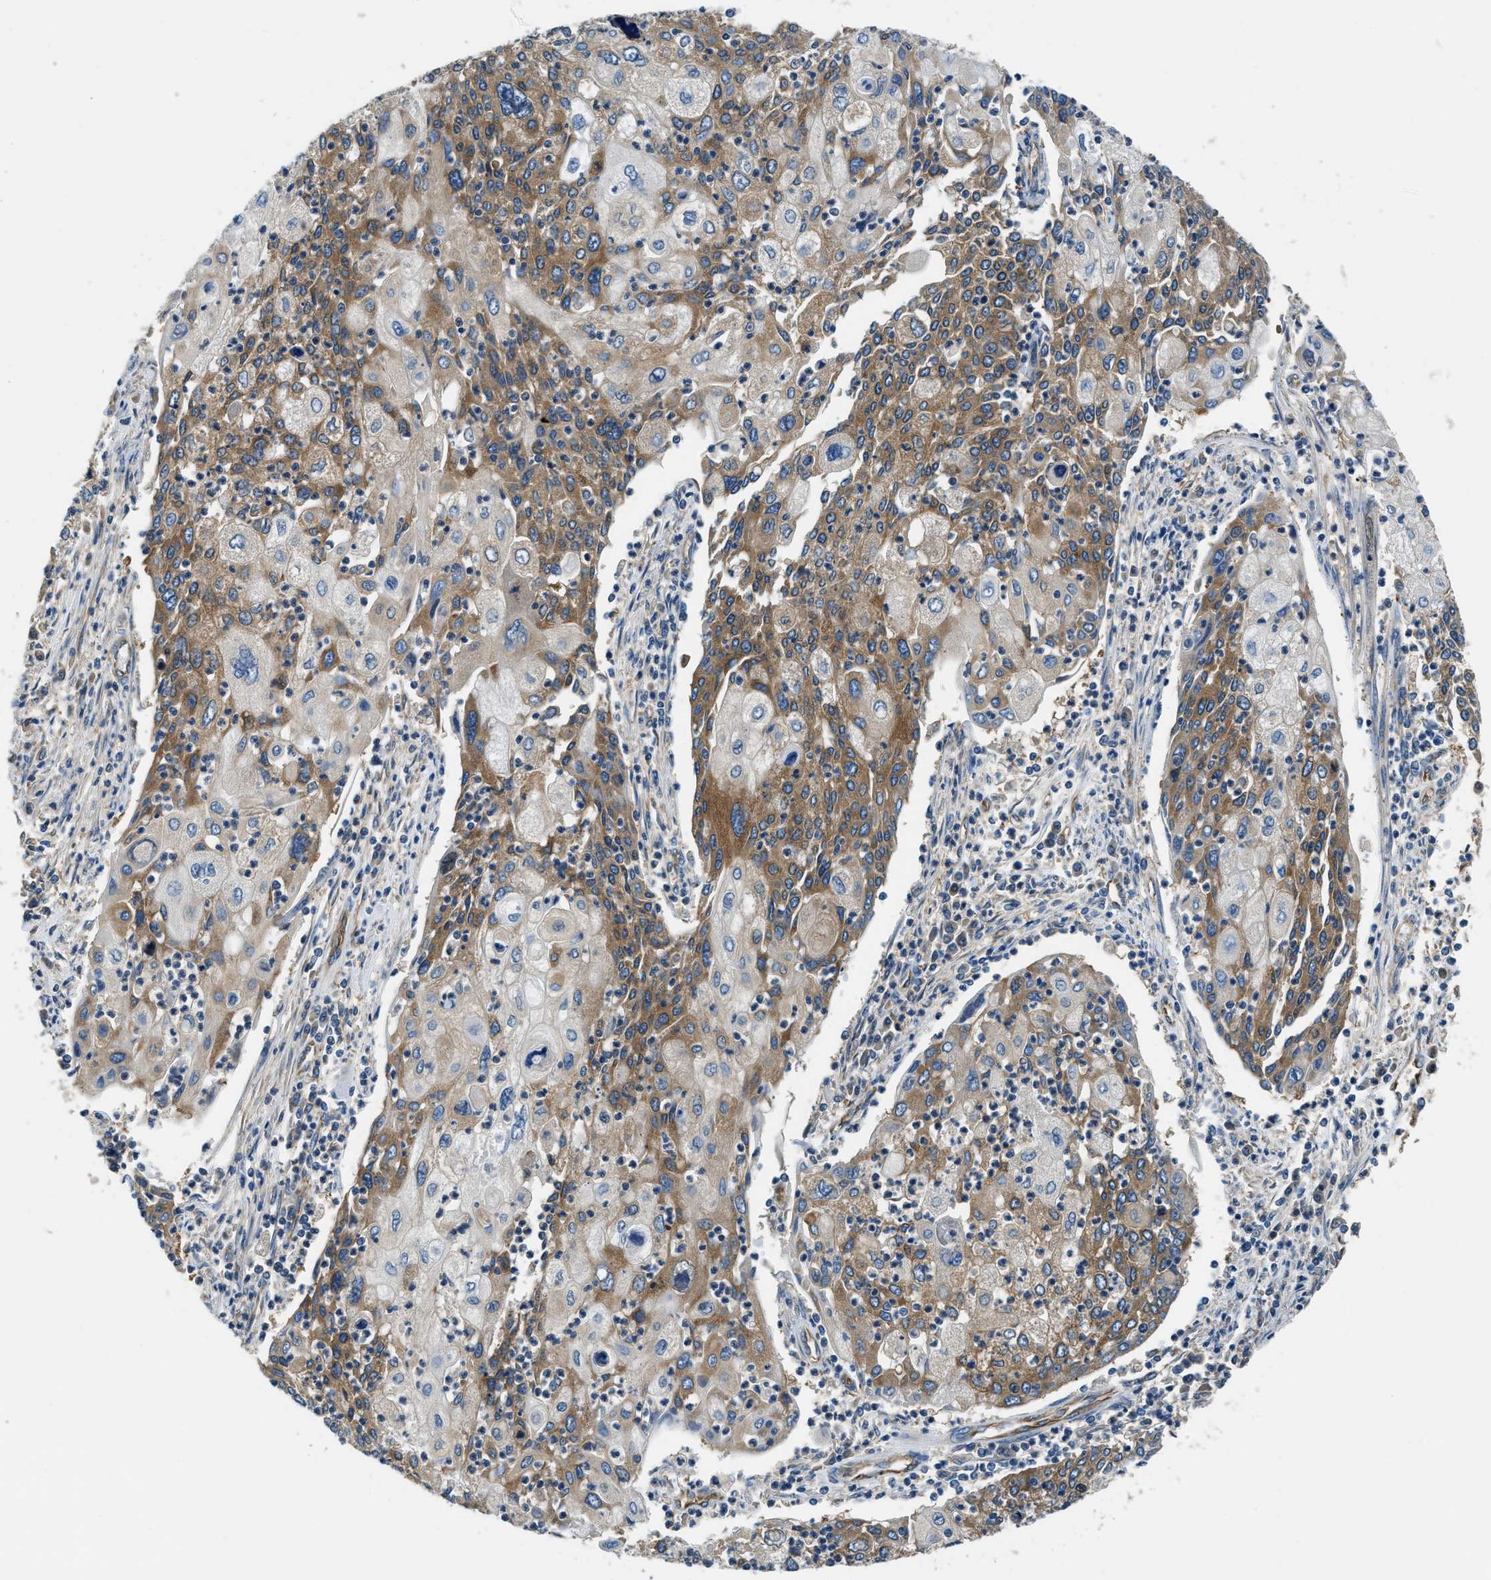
{"staining": {"intensity": "moderate", "quantity": ">75%", "location": "cytoplasmic/membranous"}, "tissue": "cervical cancer", "cell_type": "Tumor cells", "image_type": "cancer", "snomed": [{"axis": "morphology", "description": "Squamous cell carcinoma, NOS"}, {"axis": "topography", "description": "Cervix"}], "caption": "Protein expression analysis of cervical cancer (squamous cell carcinoma) exhibits moderate cytoplasmic/membranous staining in about >75% of tumor cells.", "gene": "EEA1", "patient": {"sex": "female", "age": 40}}